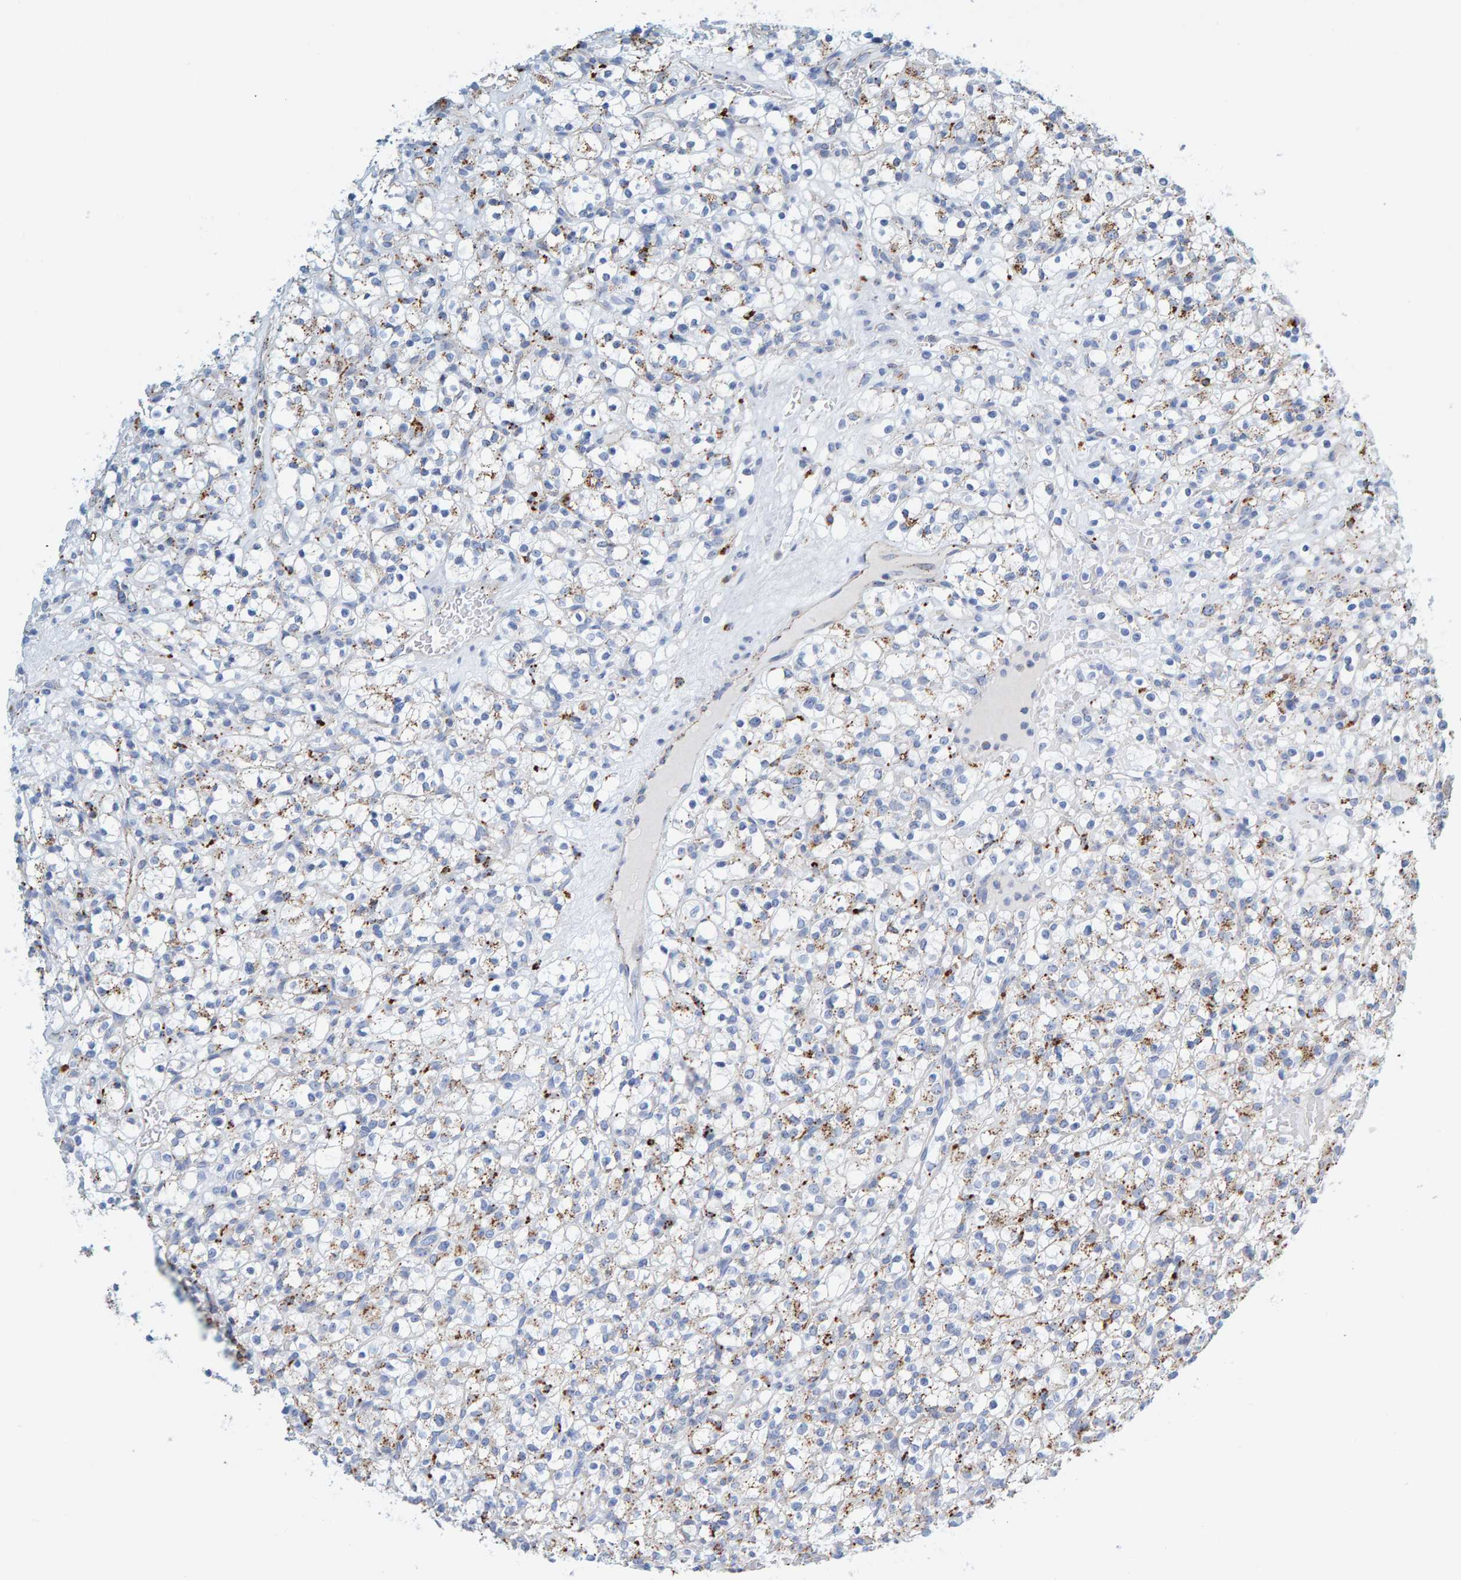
{"staining": {"intensity": "moderate", "quantity": "<25%", "location": "cytoplasmic/membranous"}, "tissue": "renal cancer", "cell_type": "Tumor cells", "image_type": "cancer", "snomed": [{"axis": "morphology", "description": "Normal tissue, NOS"}, {"axis": "morphology", "description": "Adenocarcinoma, NOS"}, {"axis": "topography", "description": "Kidney"}], "caption": "High-magnification brightfield microscopy of adenocarcinoma (renal) stained with DAB (brown) and counterstained with hematoxylin (blue). tumor cells exhibit moderate cytoplasmic/membranous expression is appreciated in about<25% of cells.", "gene": "BIN3", "patient": {"sex": "female", "age": 72}}